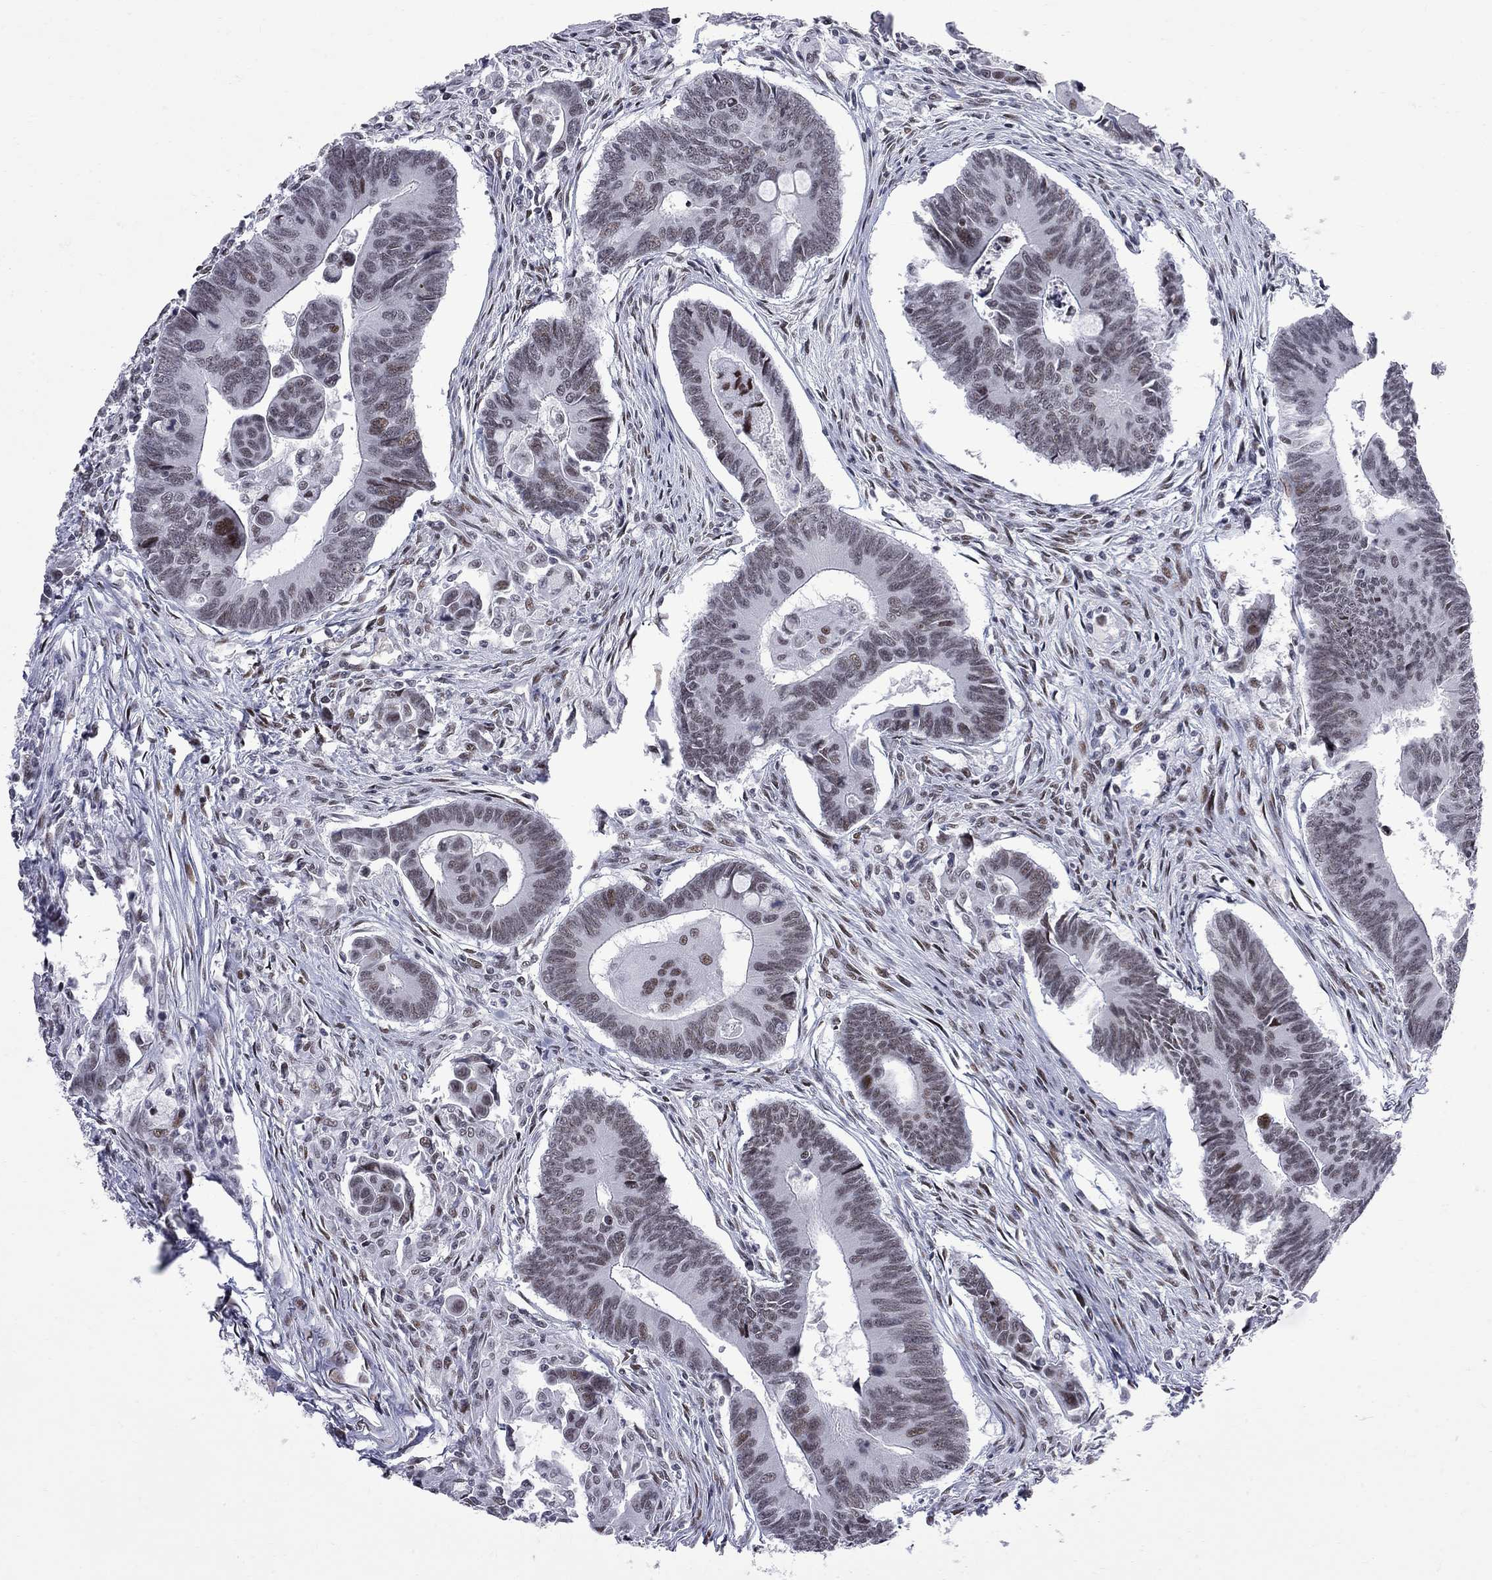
{"staining": {"intensity": "weak", "quantity": ">75%", "location": "nuclear"}, "tissue": "colorectal cancer", "cell_type": "Tumor cells", "image_type": "cancer", "snomed": [{"axis": "morphology", "description": "Adenocarcinoma, NOS"}, {"axis": "topography", "description": "Rectum"}], "caption": "Immunohistochemistry (DAB) staining of human colorectal adenocarcinoma shows weak nuclear protein positivity in about >75% of tumor cells.", "gene": "ZBTB47", "patient": {"sex": "male", "age": 67}}